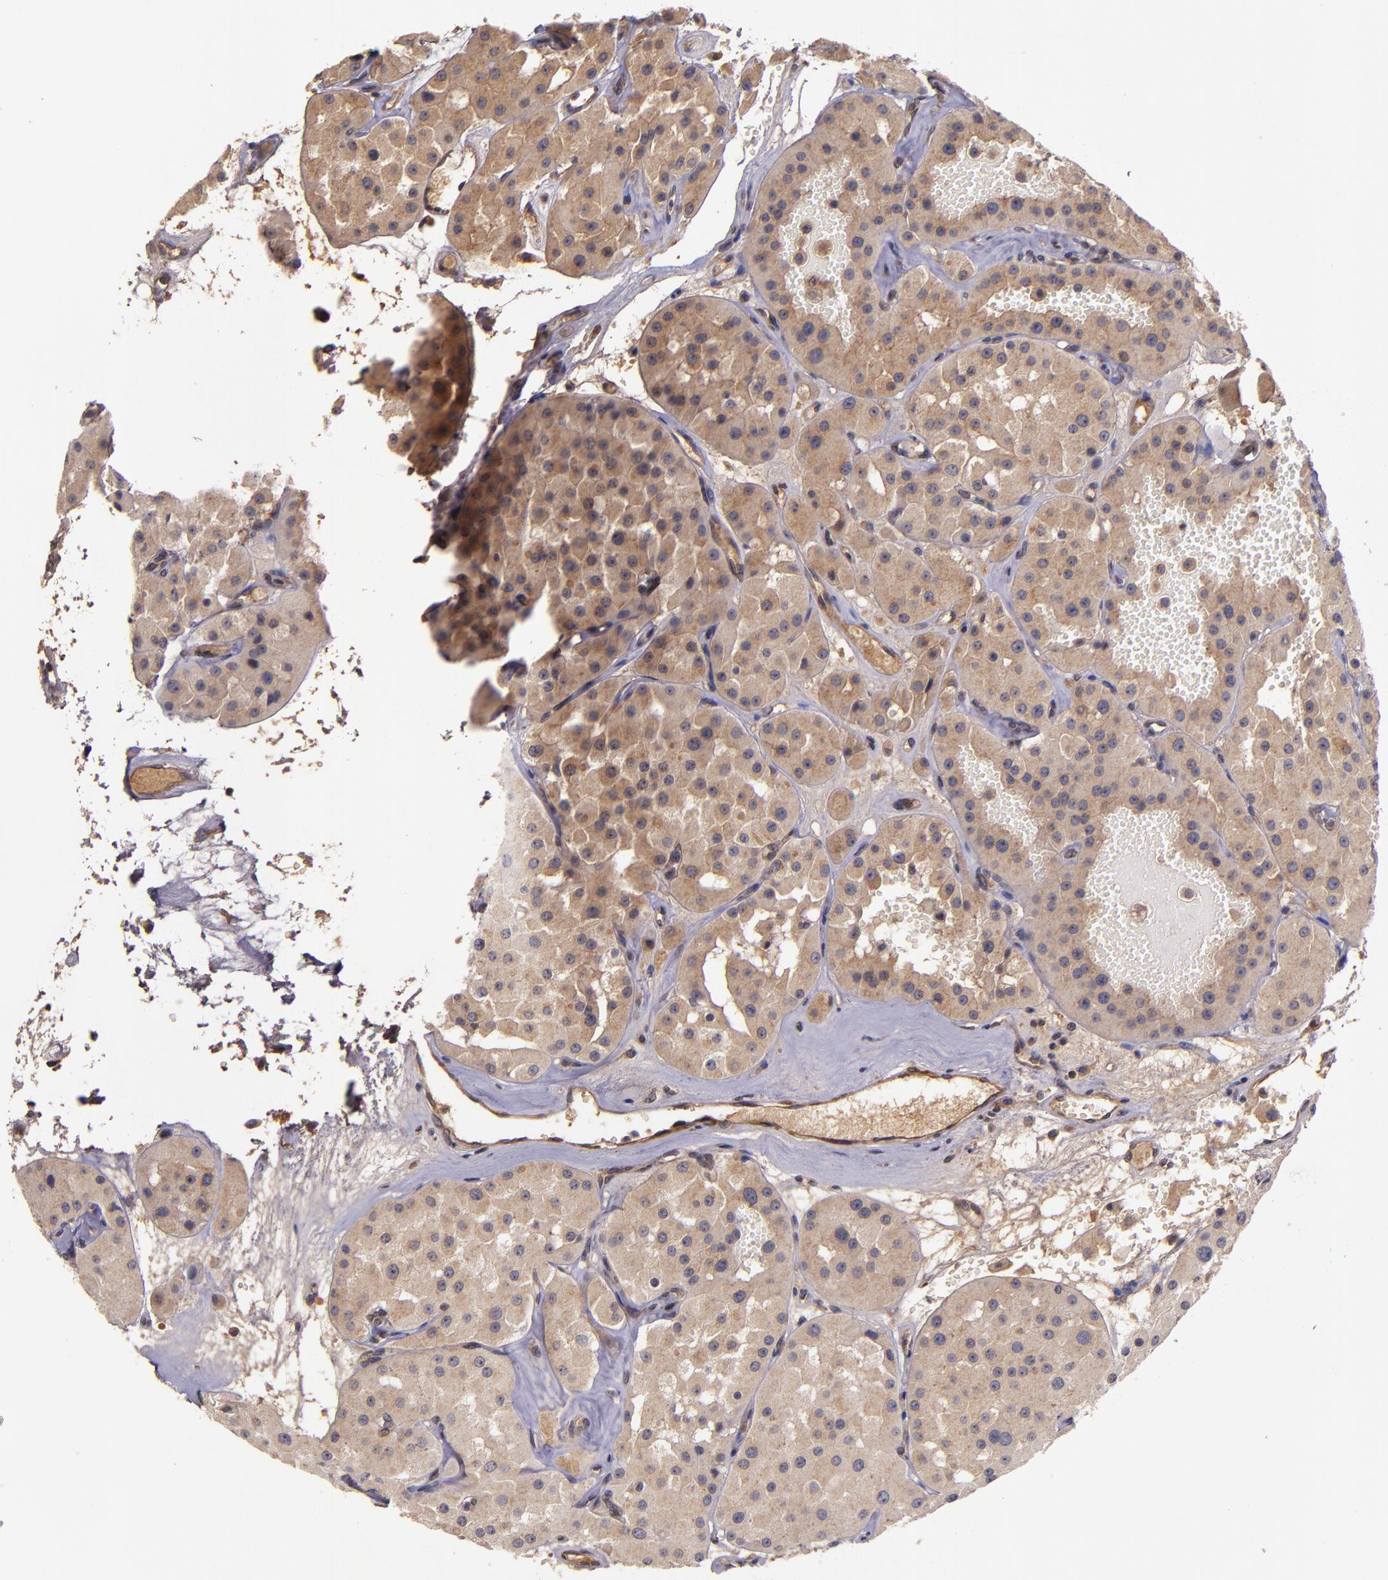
{"staining": {"intensity": "moderate", "quantity": ">75%", "location": "cytoplasmic/membranous"}, "tissue": "renal cancer", "cell_type": "Tumor cells", "image_type": "cancer", "snomed": [{"axis": "morphology", "description": "Adenocarcinoma, uncertain malignant potential"}, {"axis": "topography", "description": "Kidney"}], "caption": "Human renal cancer stained with a brown dye reveals moderate cytoplasmic/membranous positive staining in about >75% of tumor cells.", "gene": "PRAF2", "patient": {"sex": "male", "age": 63}}